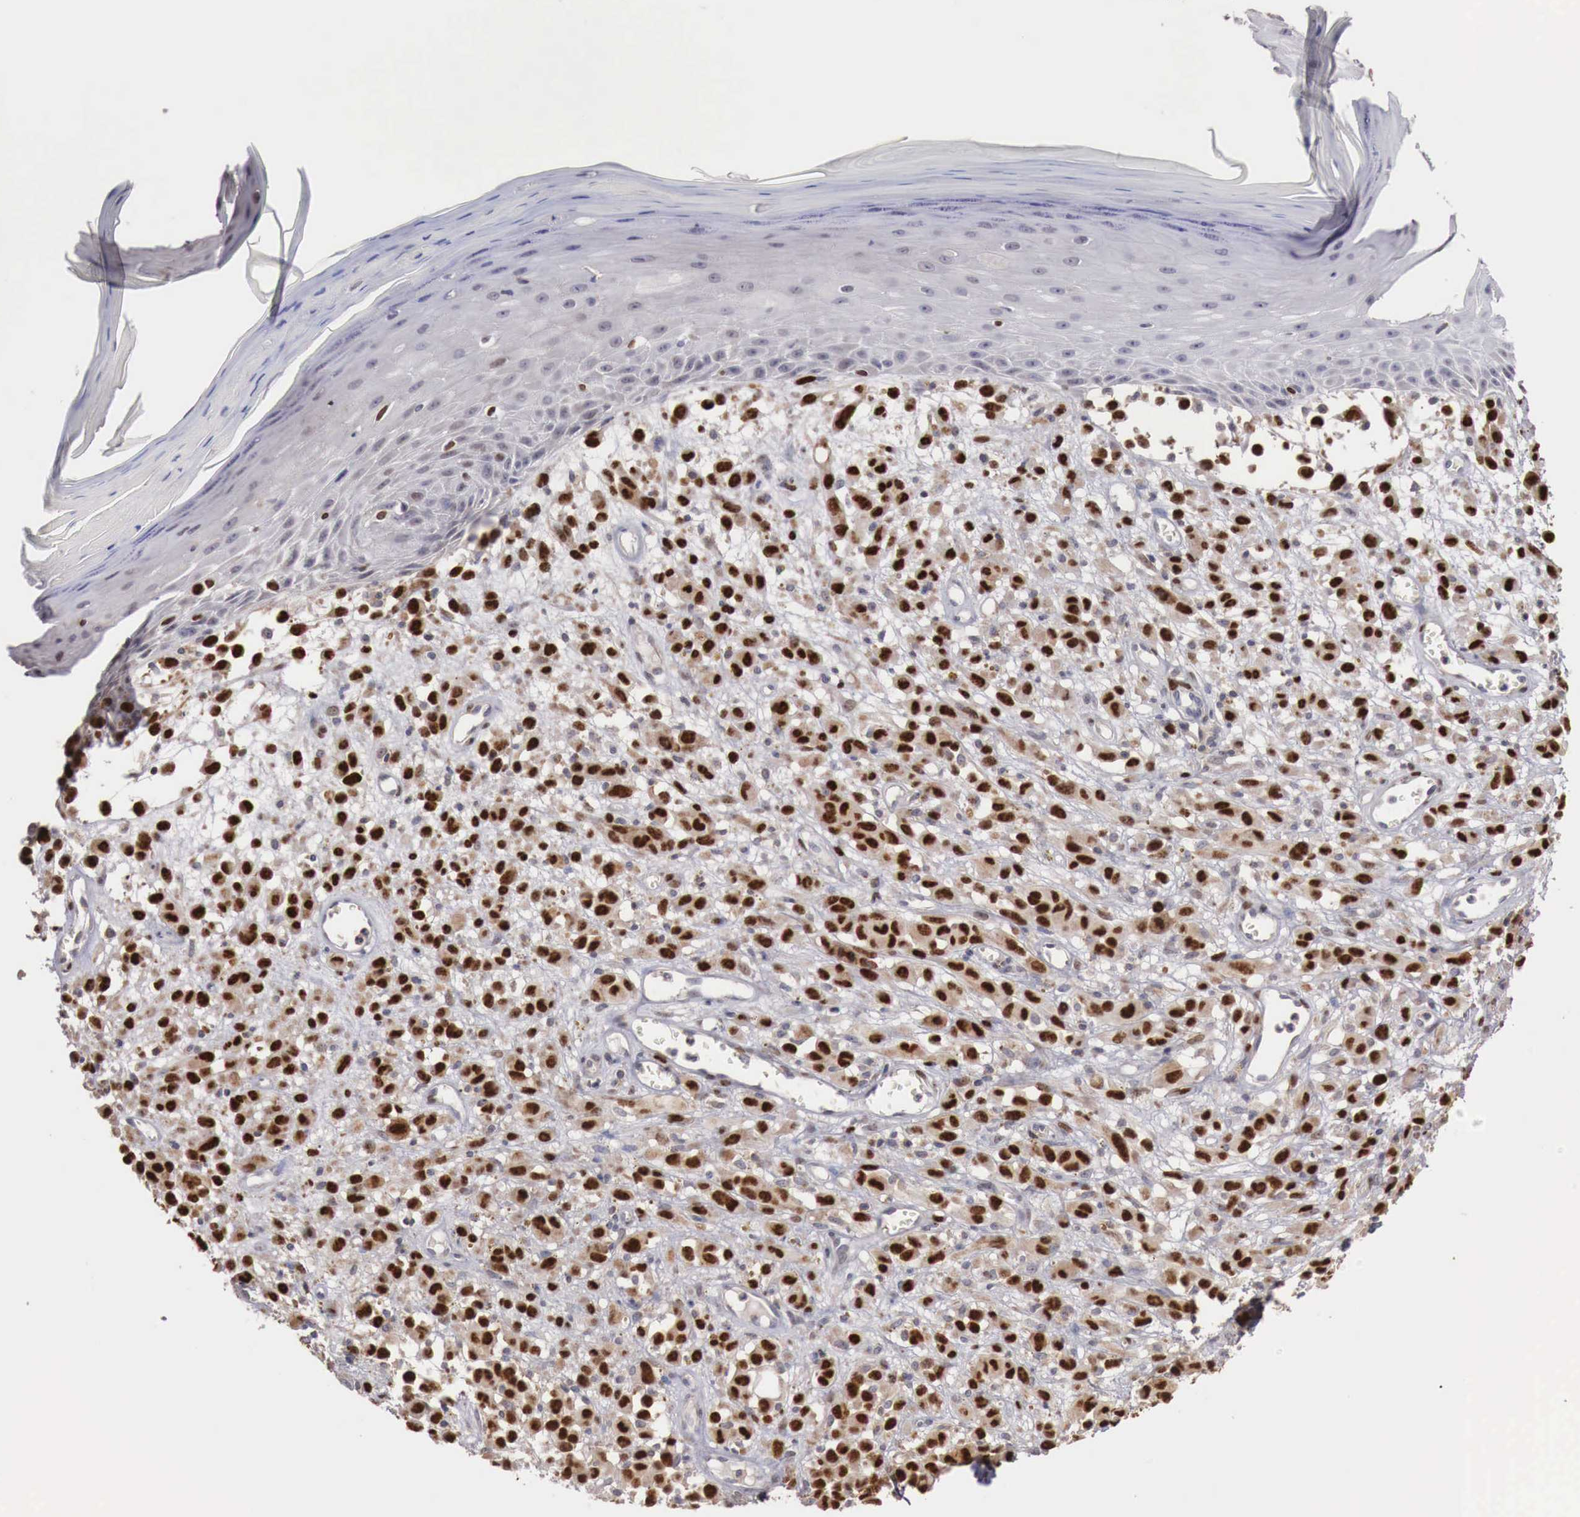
{"staining": {"intensity": "strong", "quantity": ">75%", "location": "nuclear"}, "tissue": "melanoma", "cell_type": "Tumor cells", "image_type": "cancer", "snomed": [{"axis": "morphology", "description": "Malignant melanoma, NOS"}, {"axis": "topography", "description": "Skin"}], "caption": "There is high levels of strong nuclear staining in tumor cells of melanoma, as demonstrated by immunohistochemical staining (brown color).", "gene": "KHDRBS2", "patient": {"sex": "male", "age": 51}}